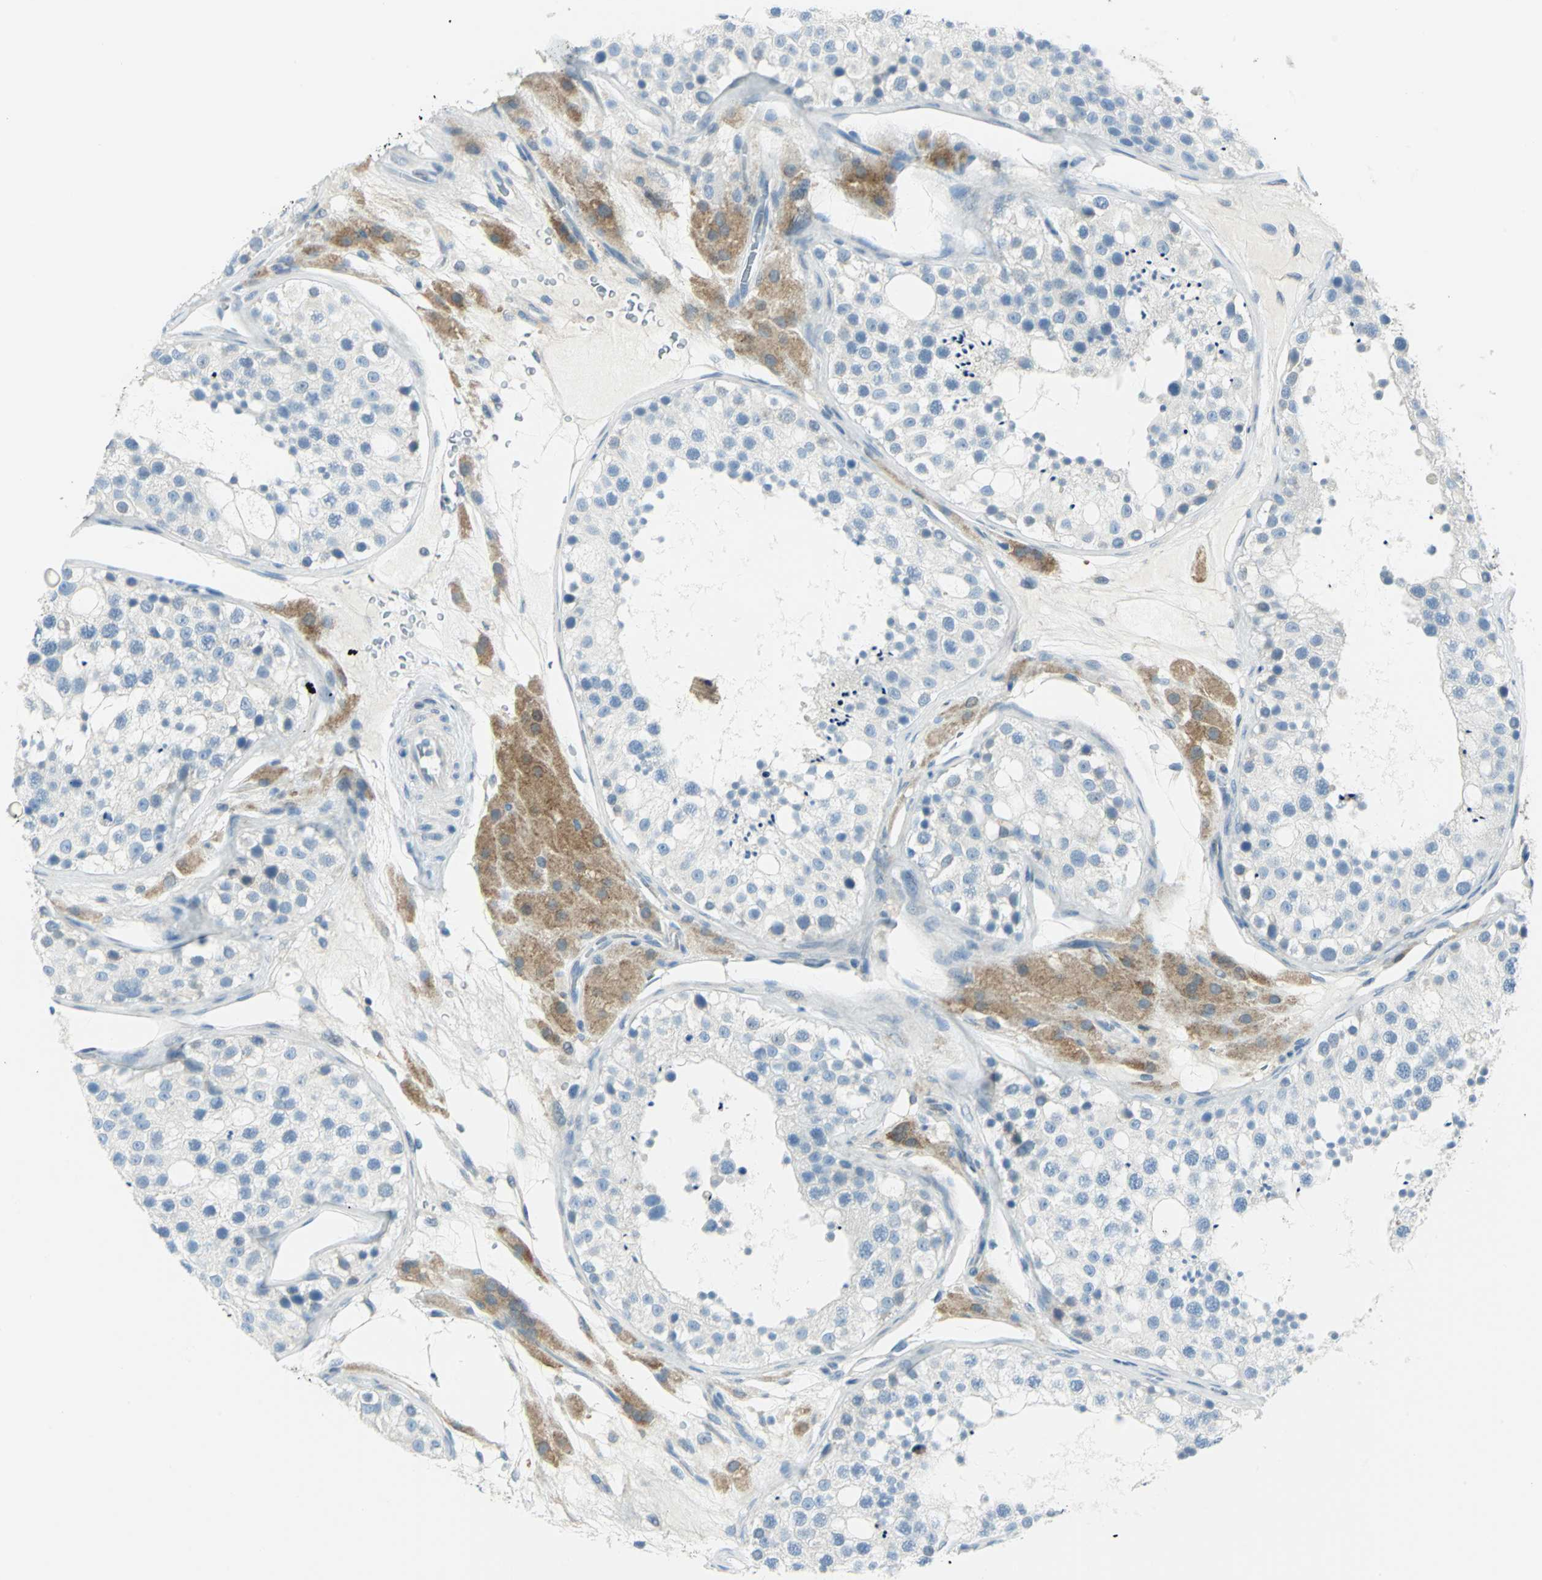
{"staining": {"intensity": "negative", "quantity": "none", "location": "none"}, "tissue": "testis", "cell_type": "Cells in seminiferous ducts", "image_type": "normal", "snomed": [{"axis": "morphology", "description": "Normal tissue, NOS"}, {"axis": "topography", "description": "Testis"}], "caption": "An immunohistochemistry micrograph of normal testis is shown. There is no staining in cells in seminiferous ducts of testis.", "gene": "ALDOA", "patient": {"sex": "male", "age": 26}}